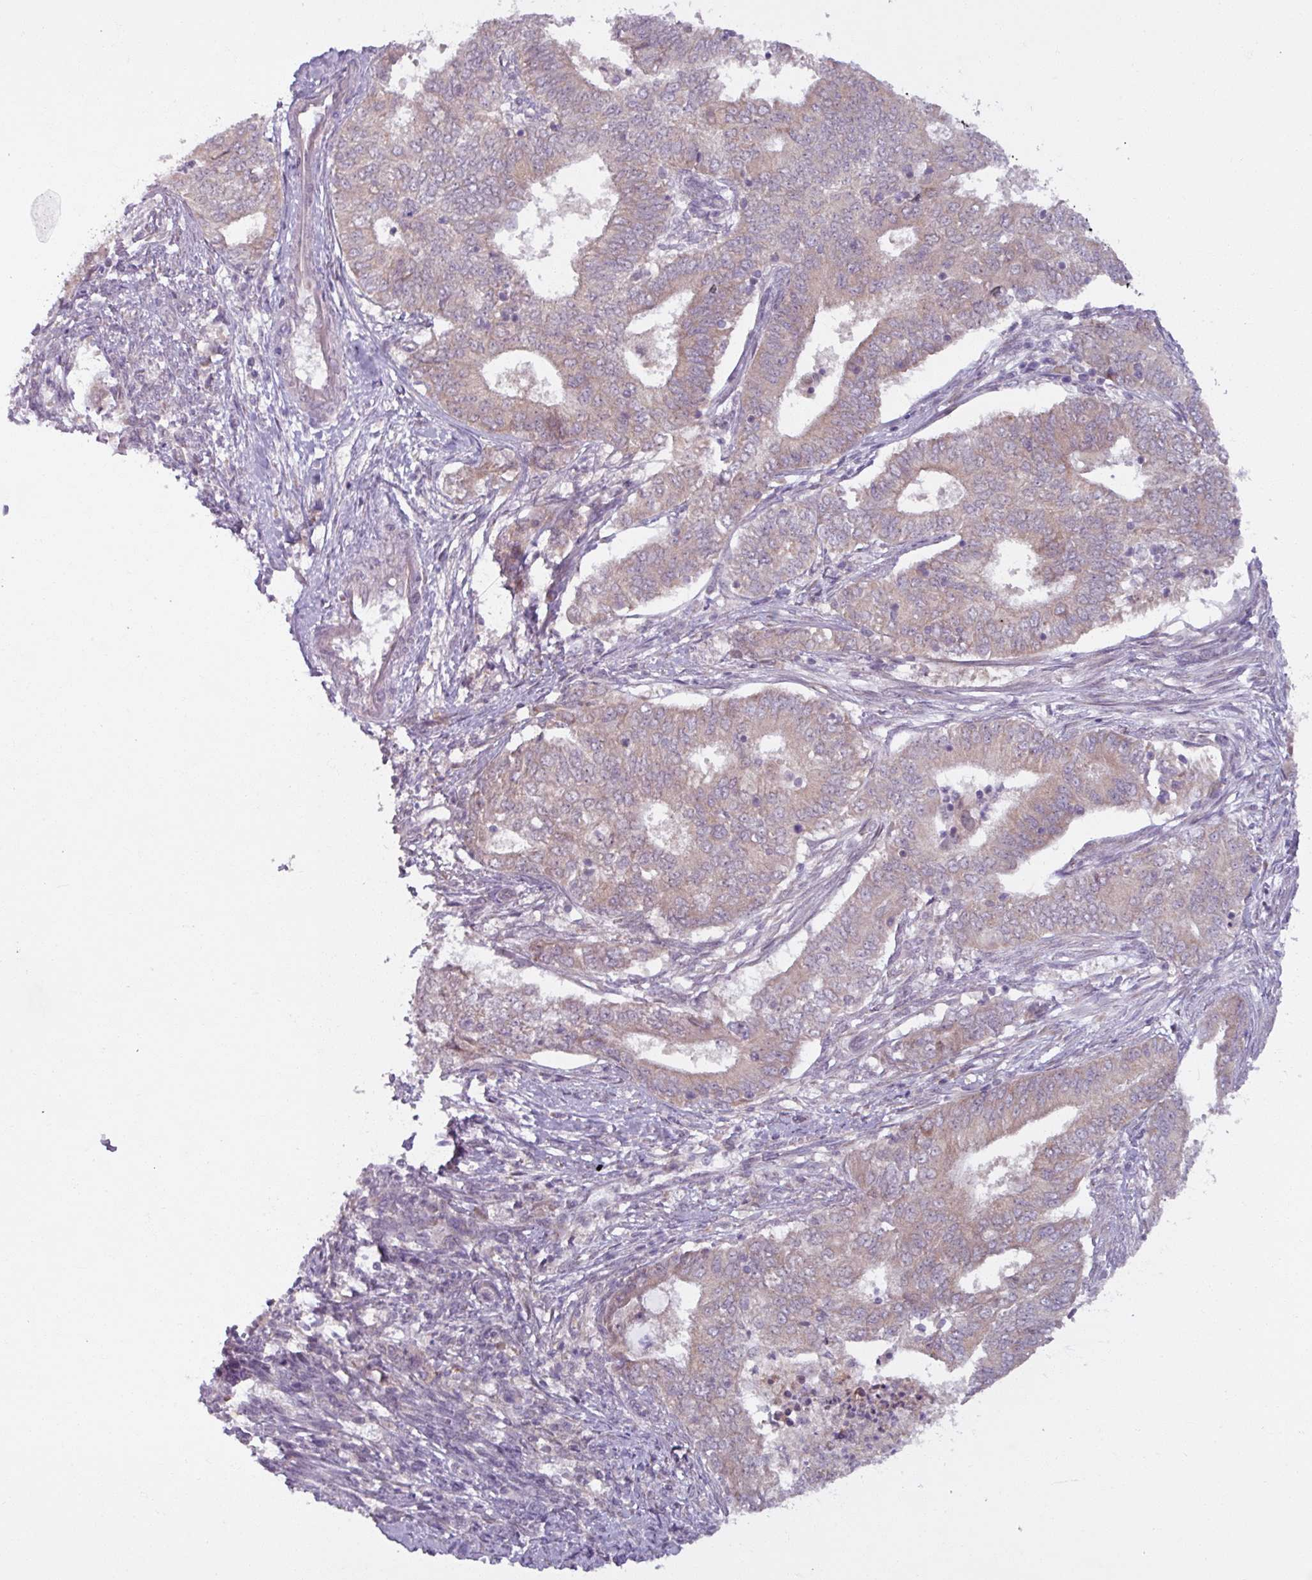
{"staining": {"intensity": "weak", "quantity": "25%-75%", "location": "cytoplasmic/membranous"}, "tissue": "endometrial cancer", "cell_type": "Tumor cells", "image_type": "cancer", "snomed": [{"axis": "morphology", "description": "Adenocarcinoma, NOS"}, {"axis": "topography", "description": "Endometrium"}], "caption": "Human endometrial adenocarcinoma stained with a protein marker exhibits weak staining in tumor cells.", "gene": "OGFOD3", "patient": {"sex": "female", "age": 62}}